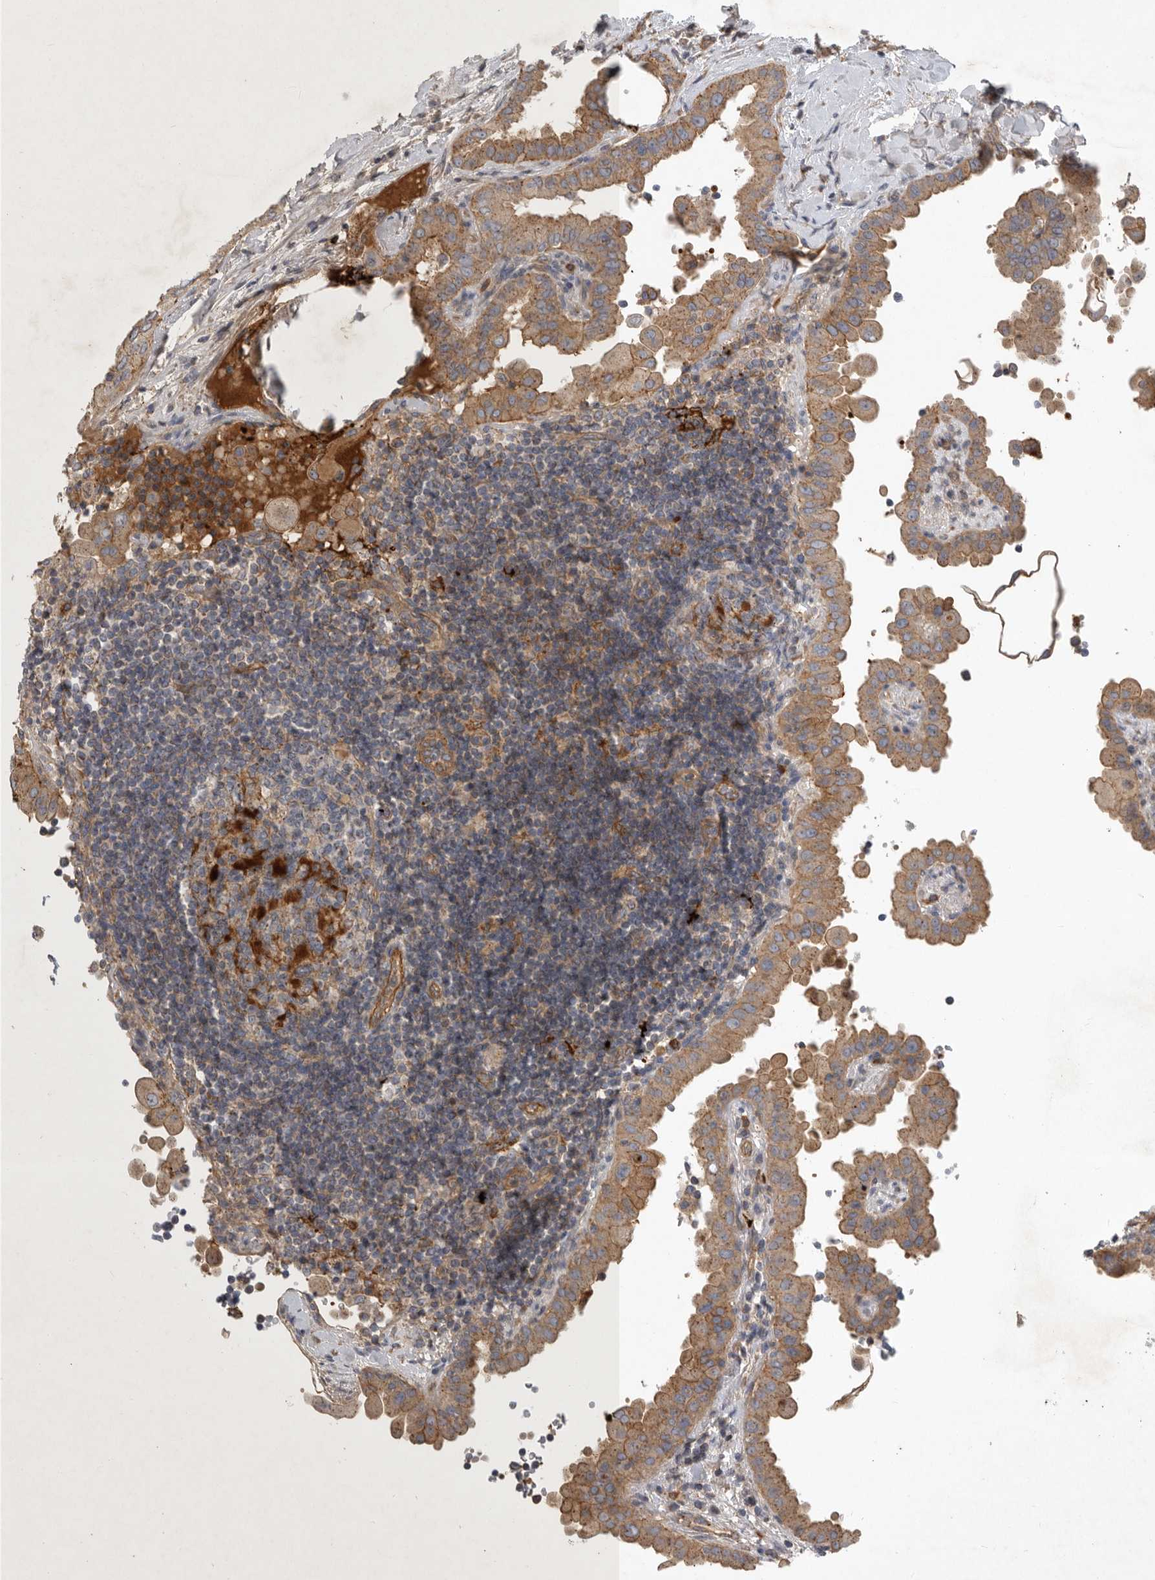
{"staining": {"intensity": "moderate", "quantity": ">75%", "location": "cytoplasmic/membranous"}, "tissue": "thyroid cancer", "cell_type": "Tumor cells", "image_type": "cancer", "snomed": [{"axis": "morphology", "description": "Papillary adenocarcinoma, NOS"}, {"axis": "topography", "description": "Thyroid gland"}], "caption": "Immunohistochemistry of human thyroid cancer (papillary adenocarcinoma) demonstrates medium levels of moderate cytoplasmic/membranous staining in approximately >75% of tumor cells.", "gene": "MLPH", "patient": {"sex": "male", "age": 33}}